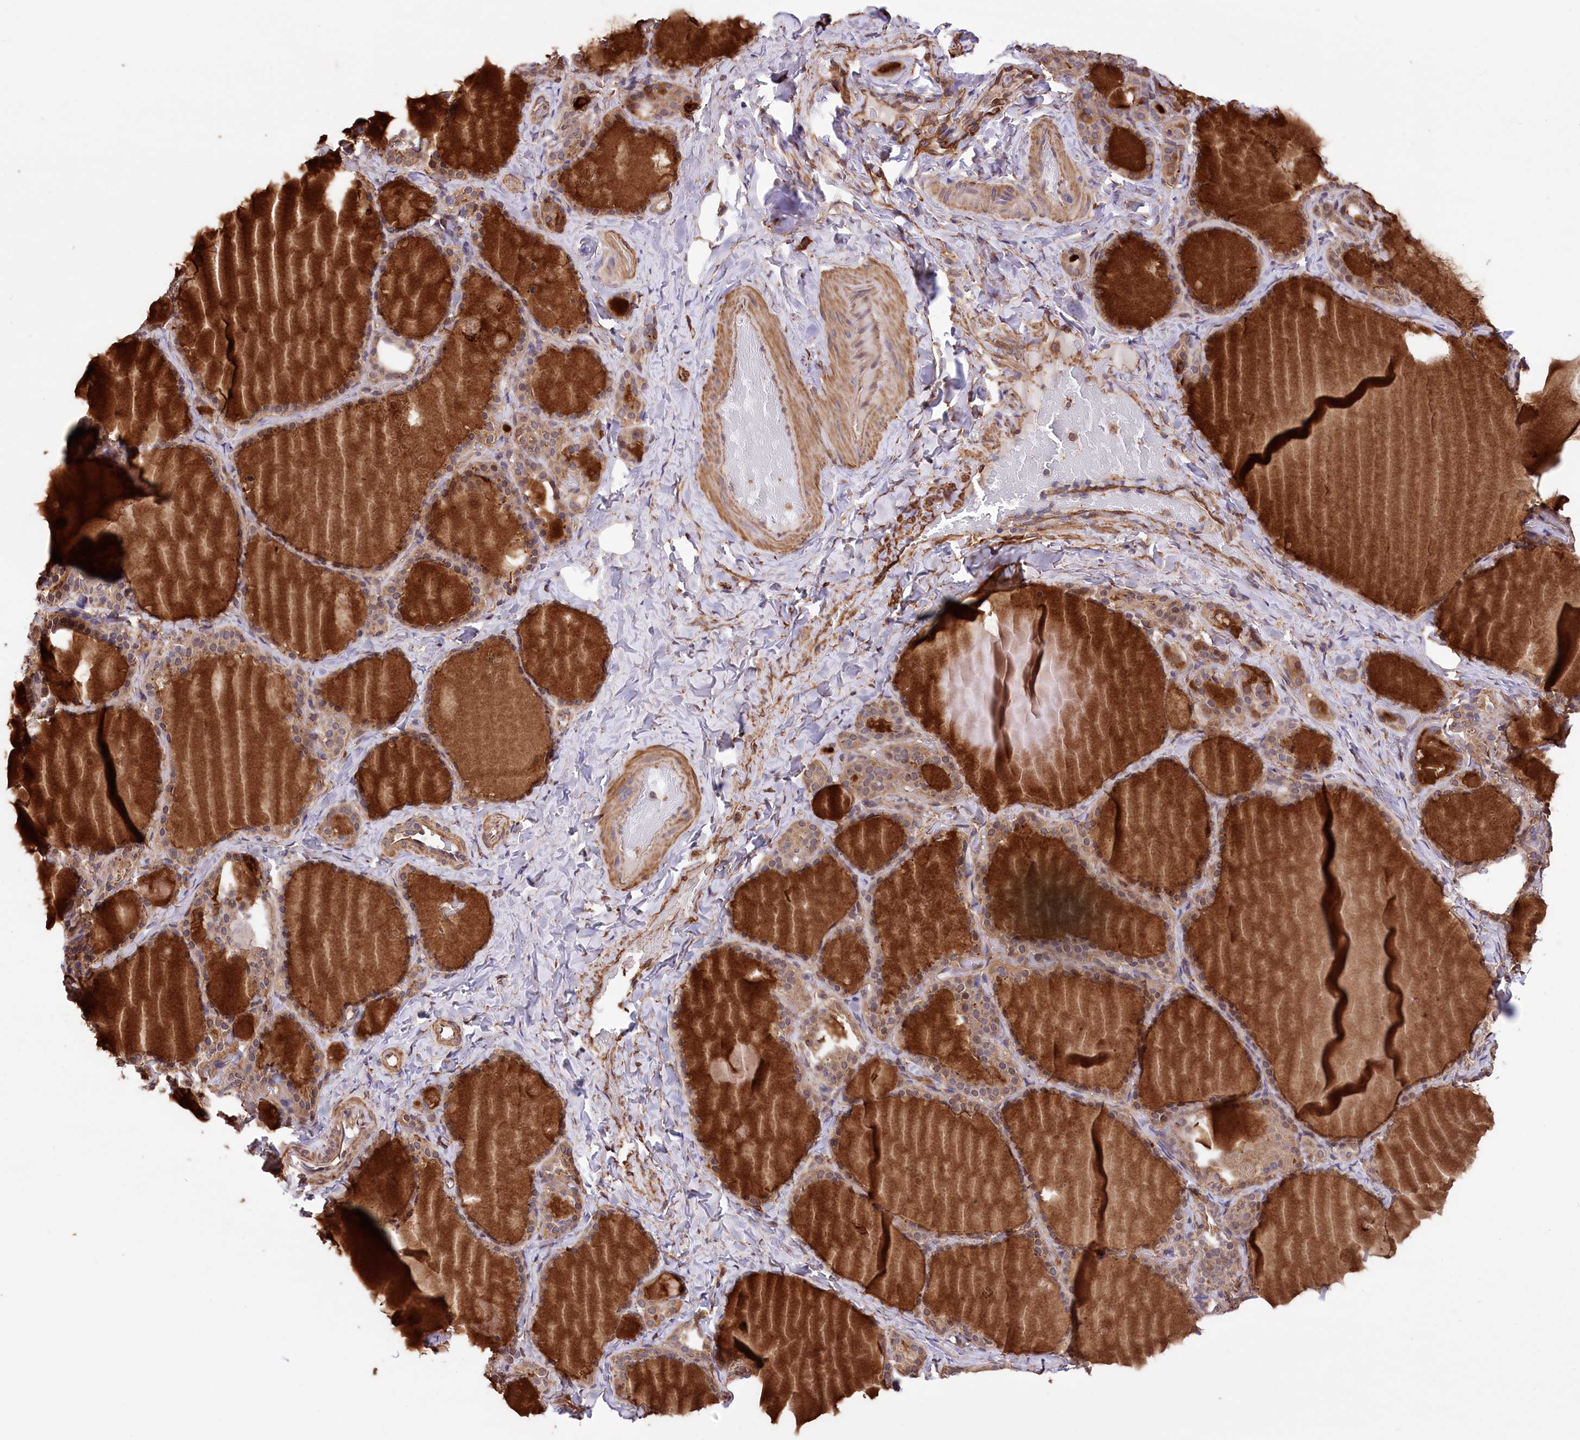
{"staining": {"intensity": "weak", "quantity": "25%-75%", "location": "cytoplasmic/membranous"}, "tissue": "thyroid gland", "cell_type": "Glandular cells", "image_type": "normal", "snomed": [{"axis": "morphology", "description": "Normal tissue, NOS"}, {"axis": "topography", "description": "Thyroid gland"}], "caption": "IHC of benign human thyroid gland displays low levels of weak cytoplasmic/membranous staining in approximately 25%-75% of glandular cells. The staining is performed using DAB brown chromogen to label protein expression. The nuclei are counter-stained blue using hematoxylin.", "gene": "DPP3", "patient": {"sex": "female", "age": 44}}